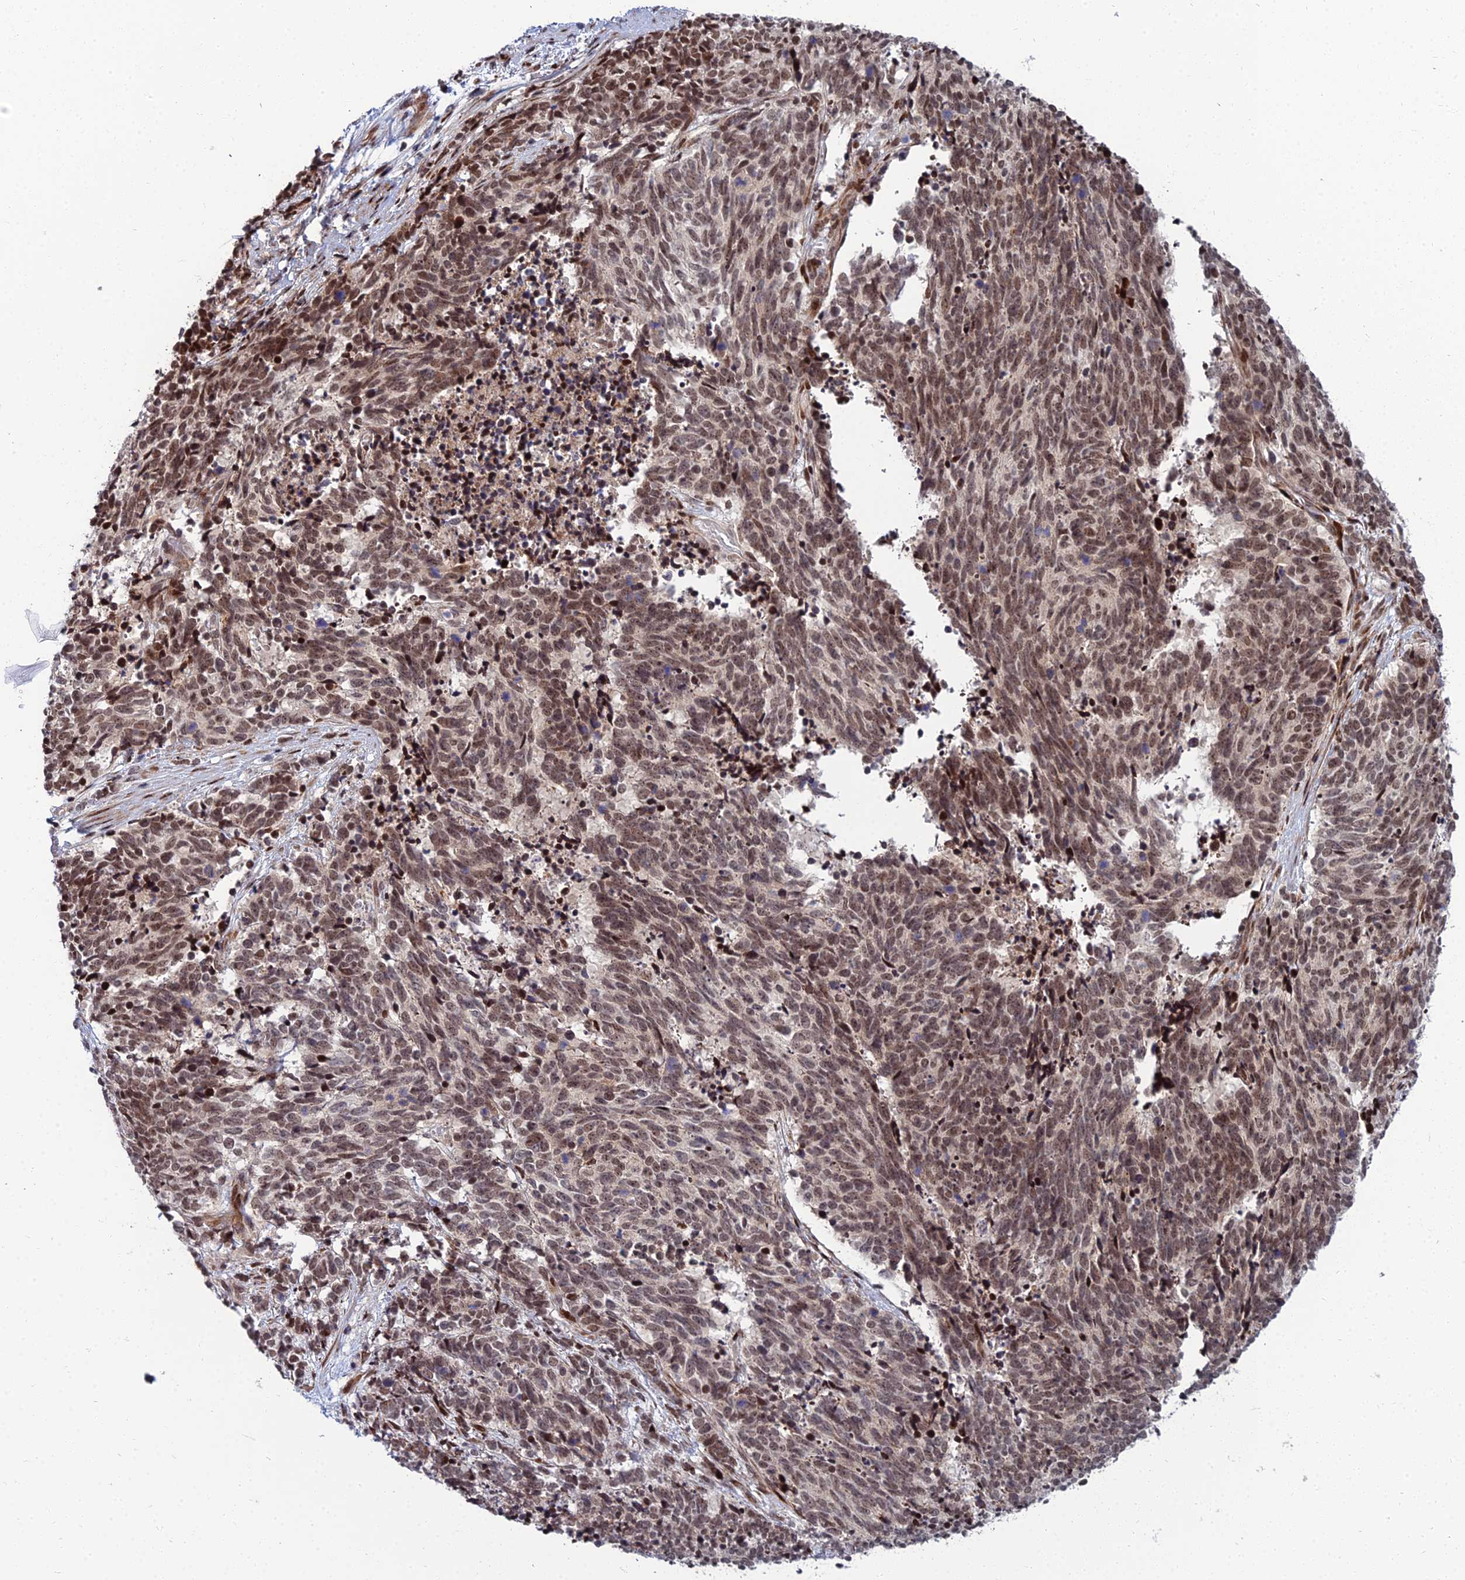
{"staining": {"intensity": "moderate", "quantity": ">75%", "location": "nuclear"}, "tissue": "cervical cancer", "cell_type": "Tumor cells", "image_type": "cancer", "snomed": [{"axis": "morphology", "description": "Squamous cell carcinoma, NOS"}, {"axis": "topography", "description": "Cervix"}], "caption": "Immunohistochemistry of human cervical squamous cell carcinoma shows medium levels of moderate nuclear positivity in about >75% of tumor cells.", "gene": "ZNF668", "patient": {"sex": "female", "age": 29}}